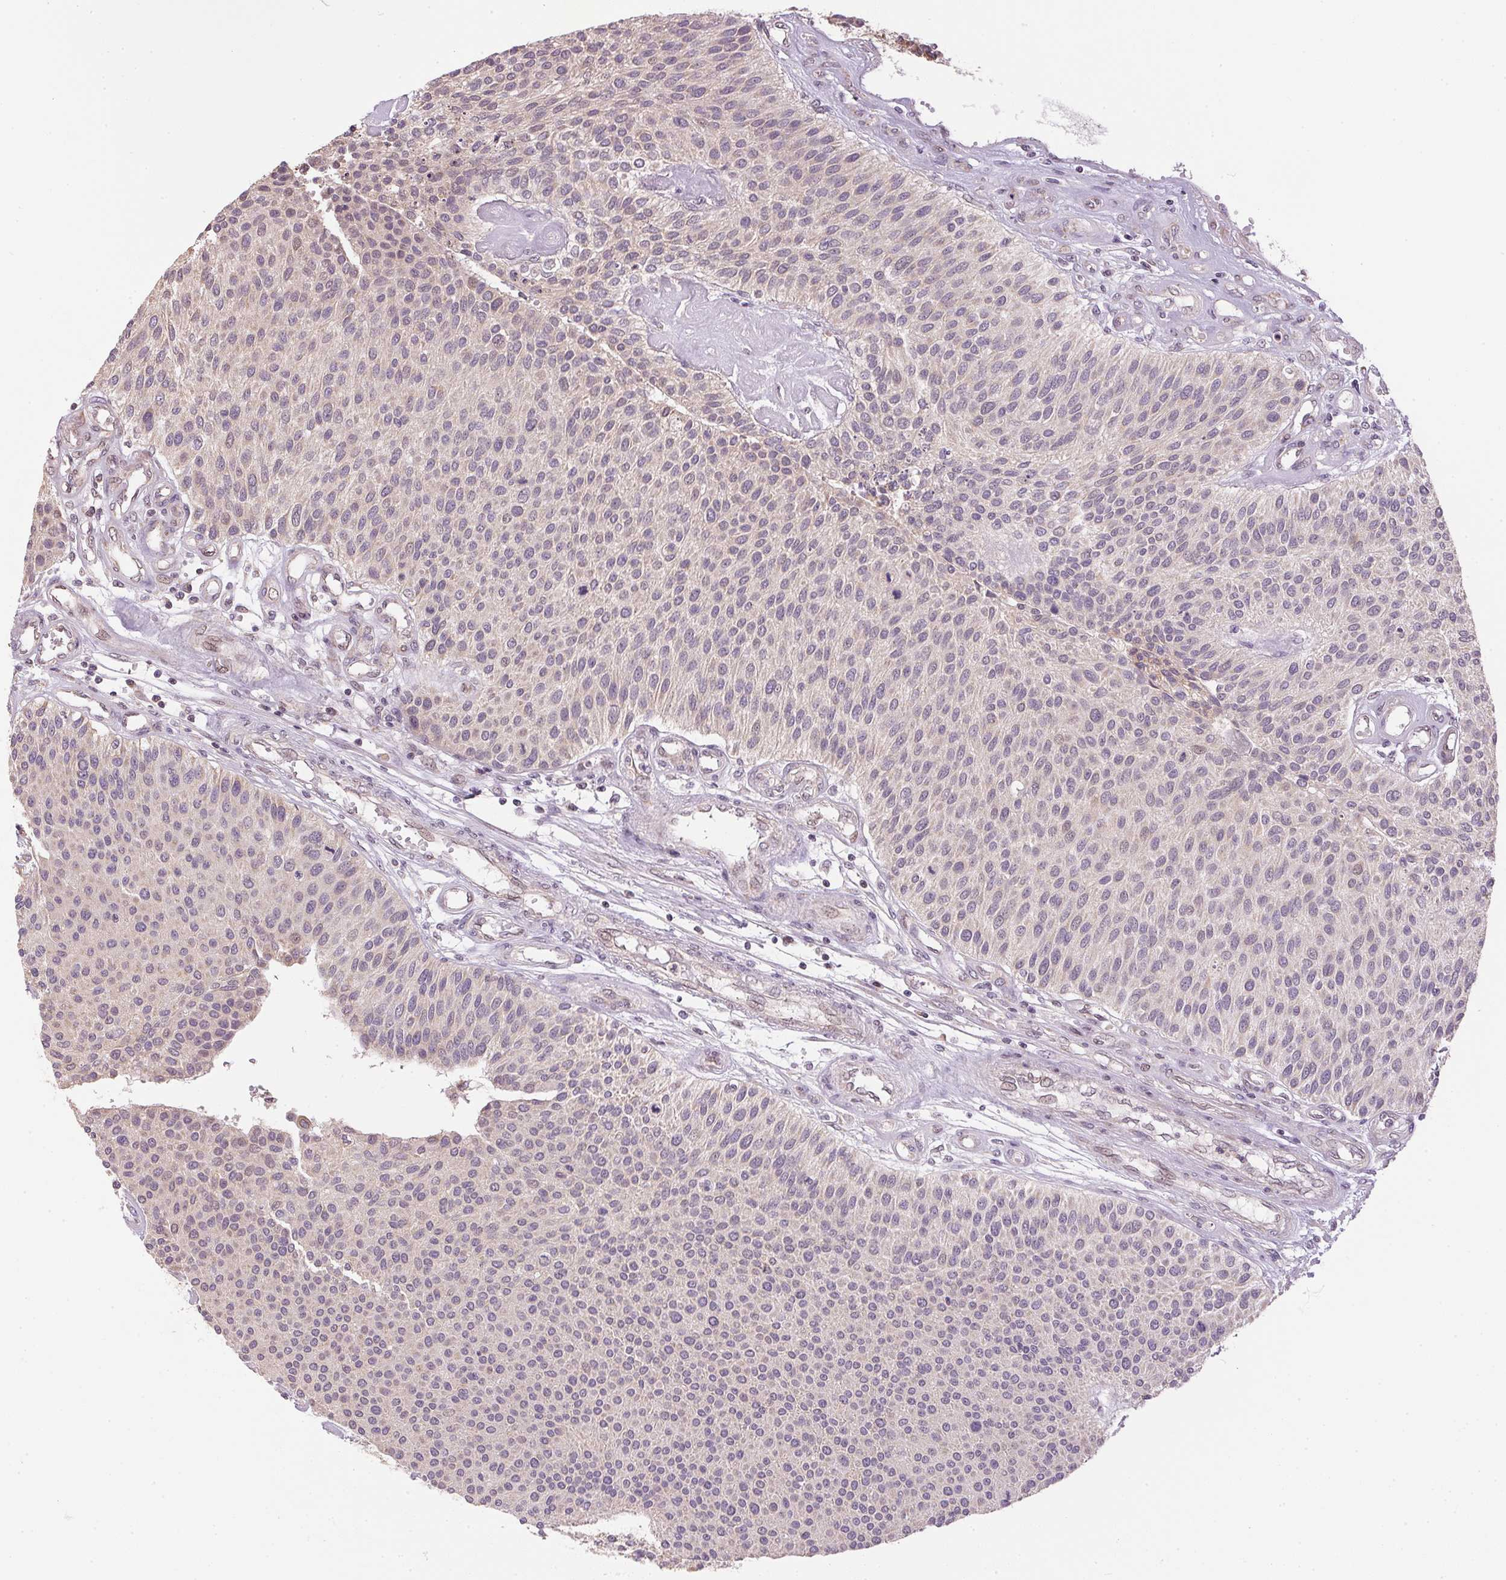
{"staining": {"intensity": "weak", "quantity": "<25%", "location": "cytoplasmic/membranous"}, "tissue": "urothelial cancer", "cell_type": "Tumor cells", "image_type": "cancer", "snomed": [{"axis": "morphology", "description": "Urothelial carcinoma, NOS"}, {"axis": "topography", "description": "Urinary bladder"}], "caption": "The photomicrograph displays no staining of tumor cells in urothelial cancer.", "gene": "SC5D", "patient": {"sex": "male", "age": 55}}